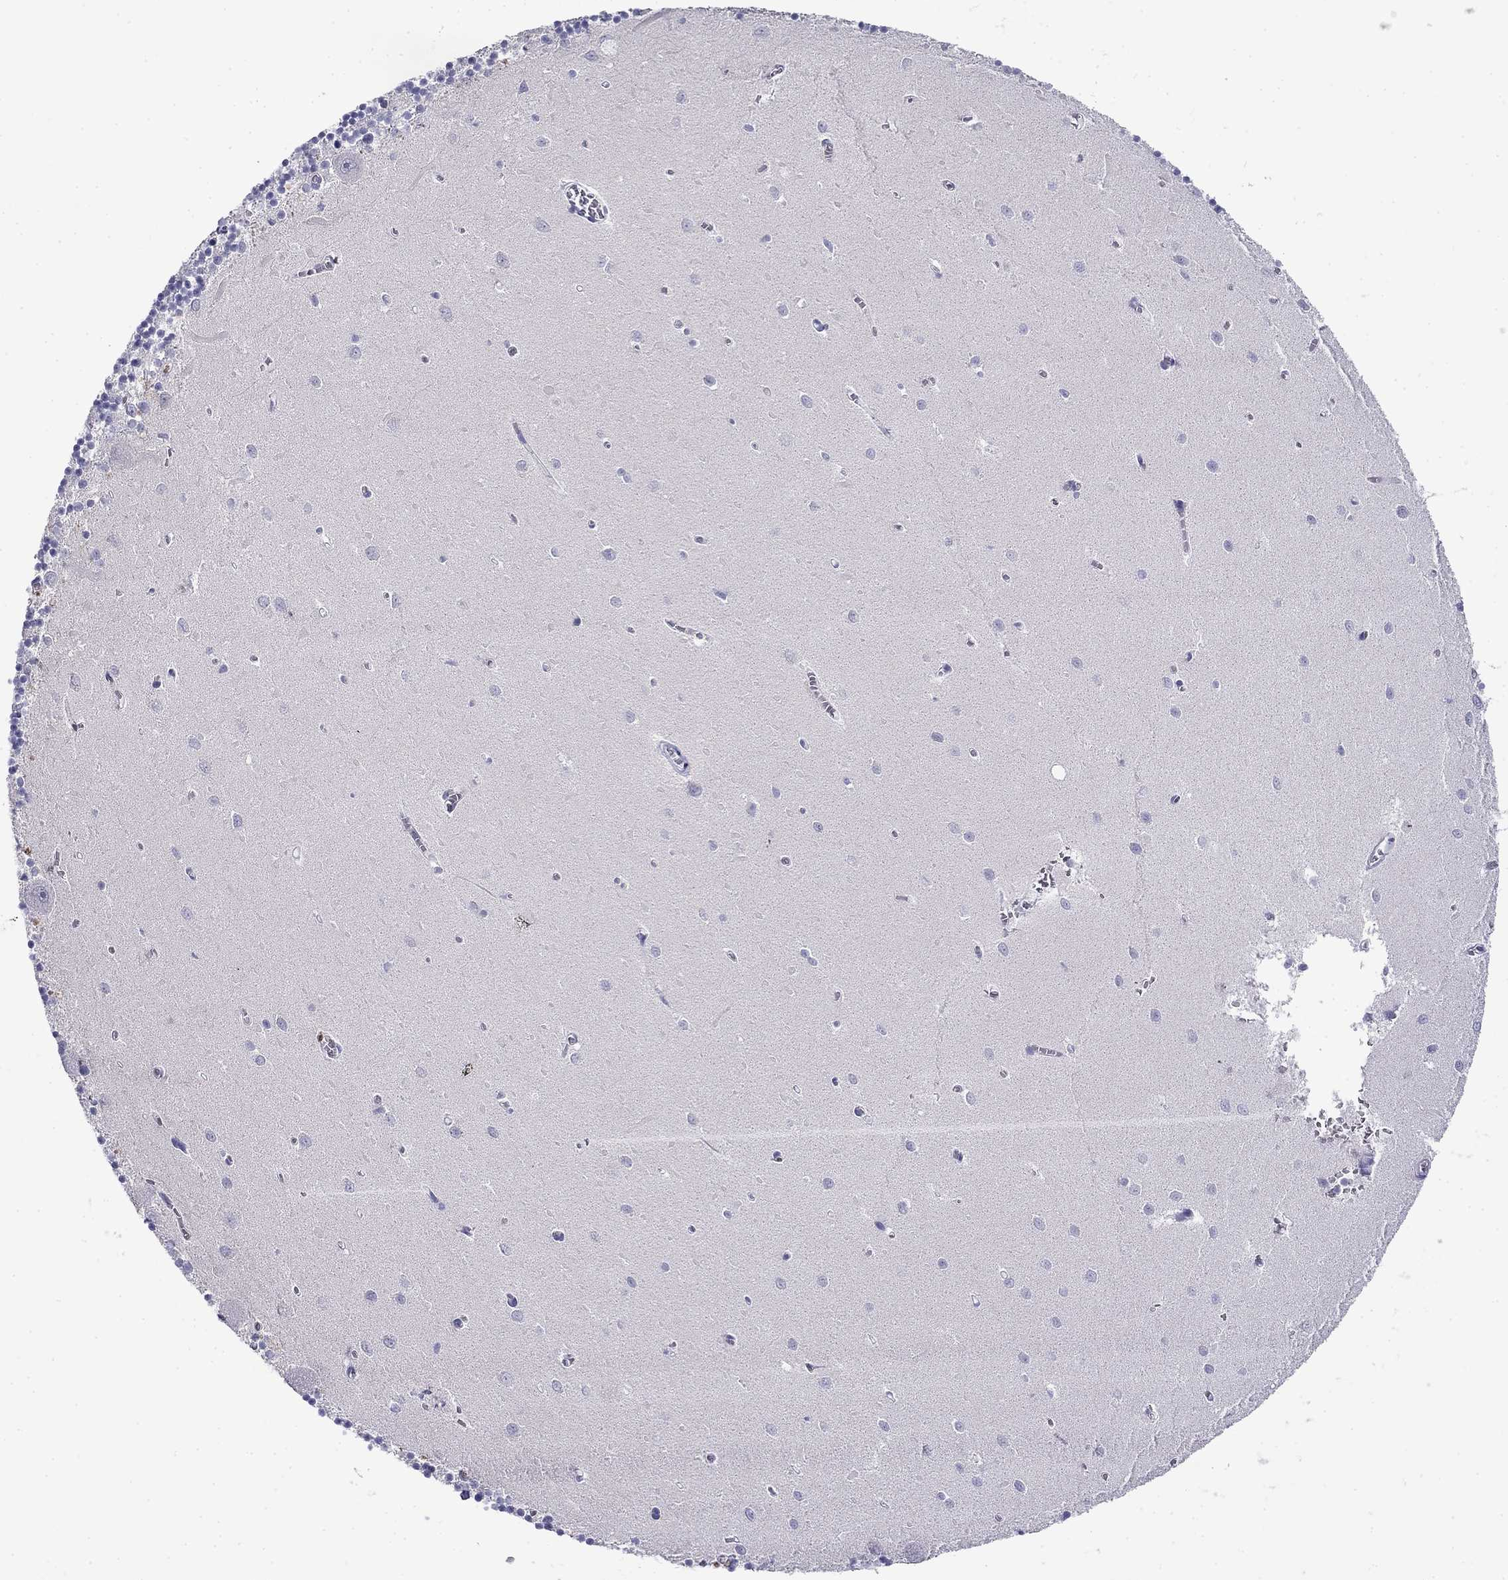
{"staining": {"intensity": "negative", "quantity": "none", "location": "none"}, "tissue": "cerebellum", "cell_type": "Cells in granular layer", "image_type": "normal", "snomed": [{"axis": "morphology", "description": "Normal tissue, NOS"}, {"axis": "topography", "description": "Cerebellum"}], "caption": "High power microscopy image of an immunohistochemistry (IHC) image of normal cerebellum, revealing no significant positivity in cells in granular layer. (Stains: DAB immunohistochemistry (IHC) with hematoxylin counter stain, Microscopy: brightfield microscopy at high magnification).", "gene": "MYO15A", "patient": {"sex": "female", "age": 64}}